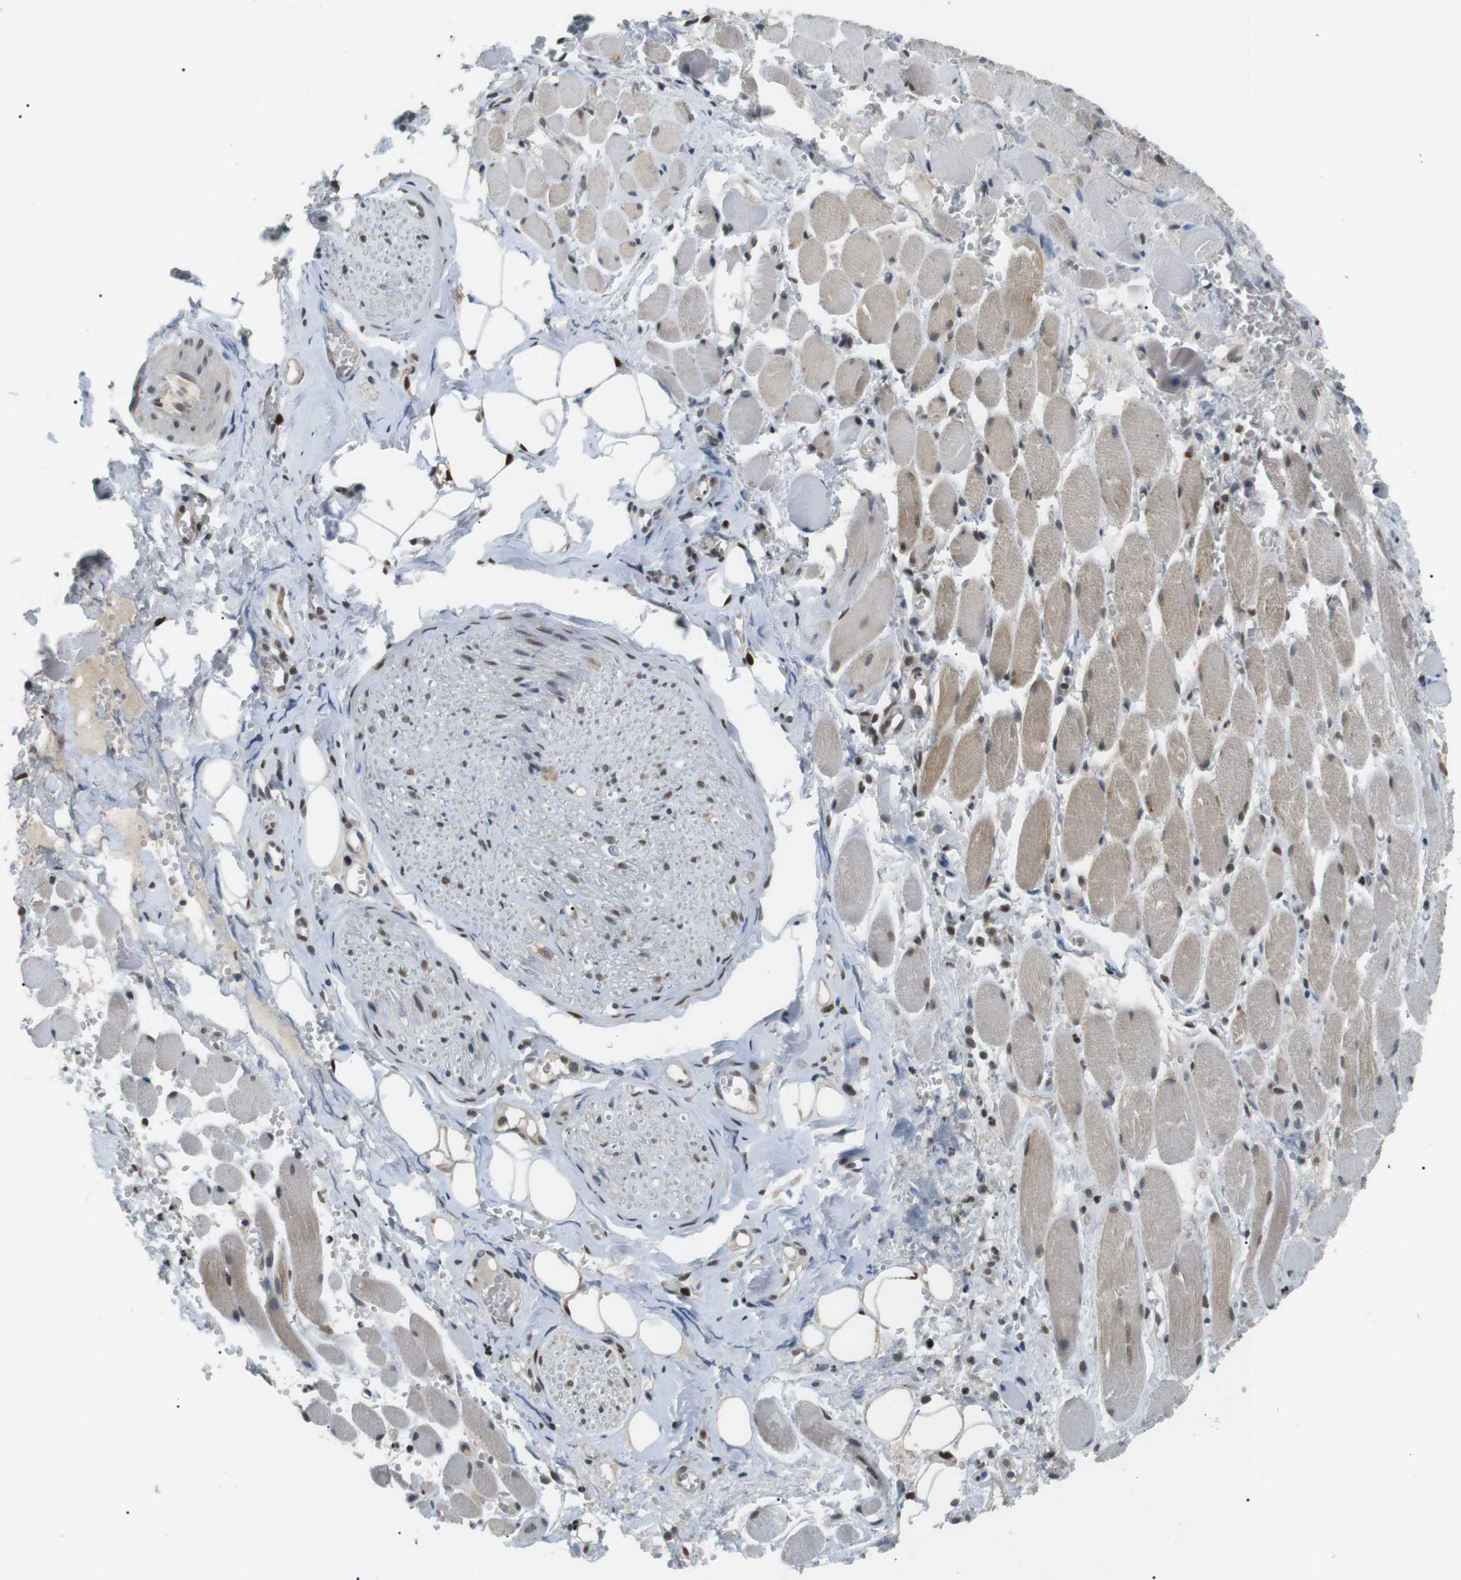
{"staining": {"intensity": "moderate", "quantity": ">75%", "location": "cytoplasmic/membranous,nuclear"}, "tissue": "adipose tissue", "cell_type": "Adipocytes", "image_type": "normal", "snomed": [{"axis": "morphology", "description": "Squamous cell carcinoma, NOS"}, {"axis": "topography", "description": "Oral tissue"}, {"axis": "topography", "description": "Head-Neck"}], "caption": "This photomicrograph shows immunohistochemistry (IHC) staining of benign adipose tissue, with medium moderate cytoplasmic/membranous,nuclear positivity in about >75% of adipocytes.", "gene": "ORAI3", "patient": {"sex": "female", "age": 50}}